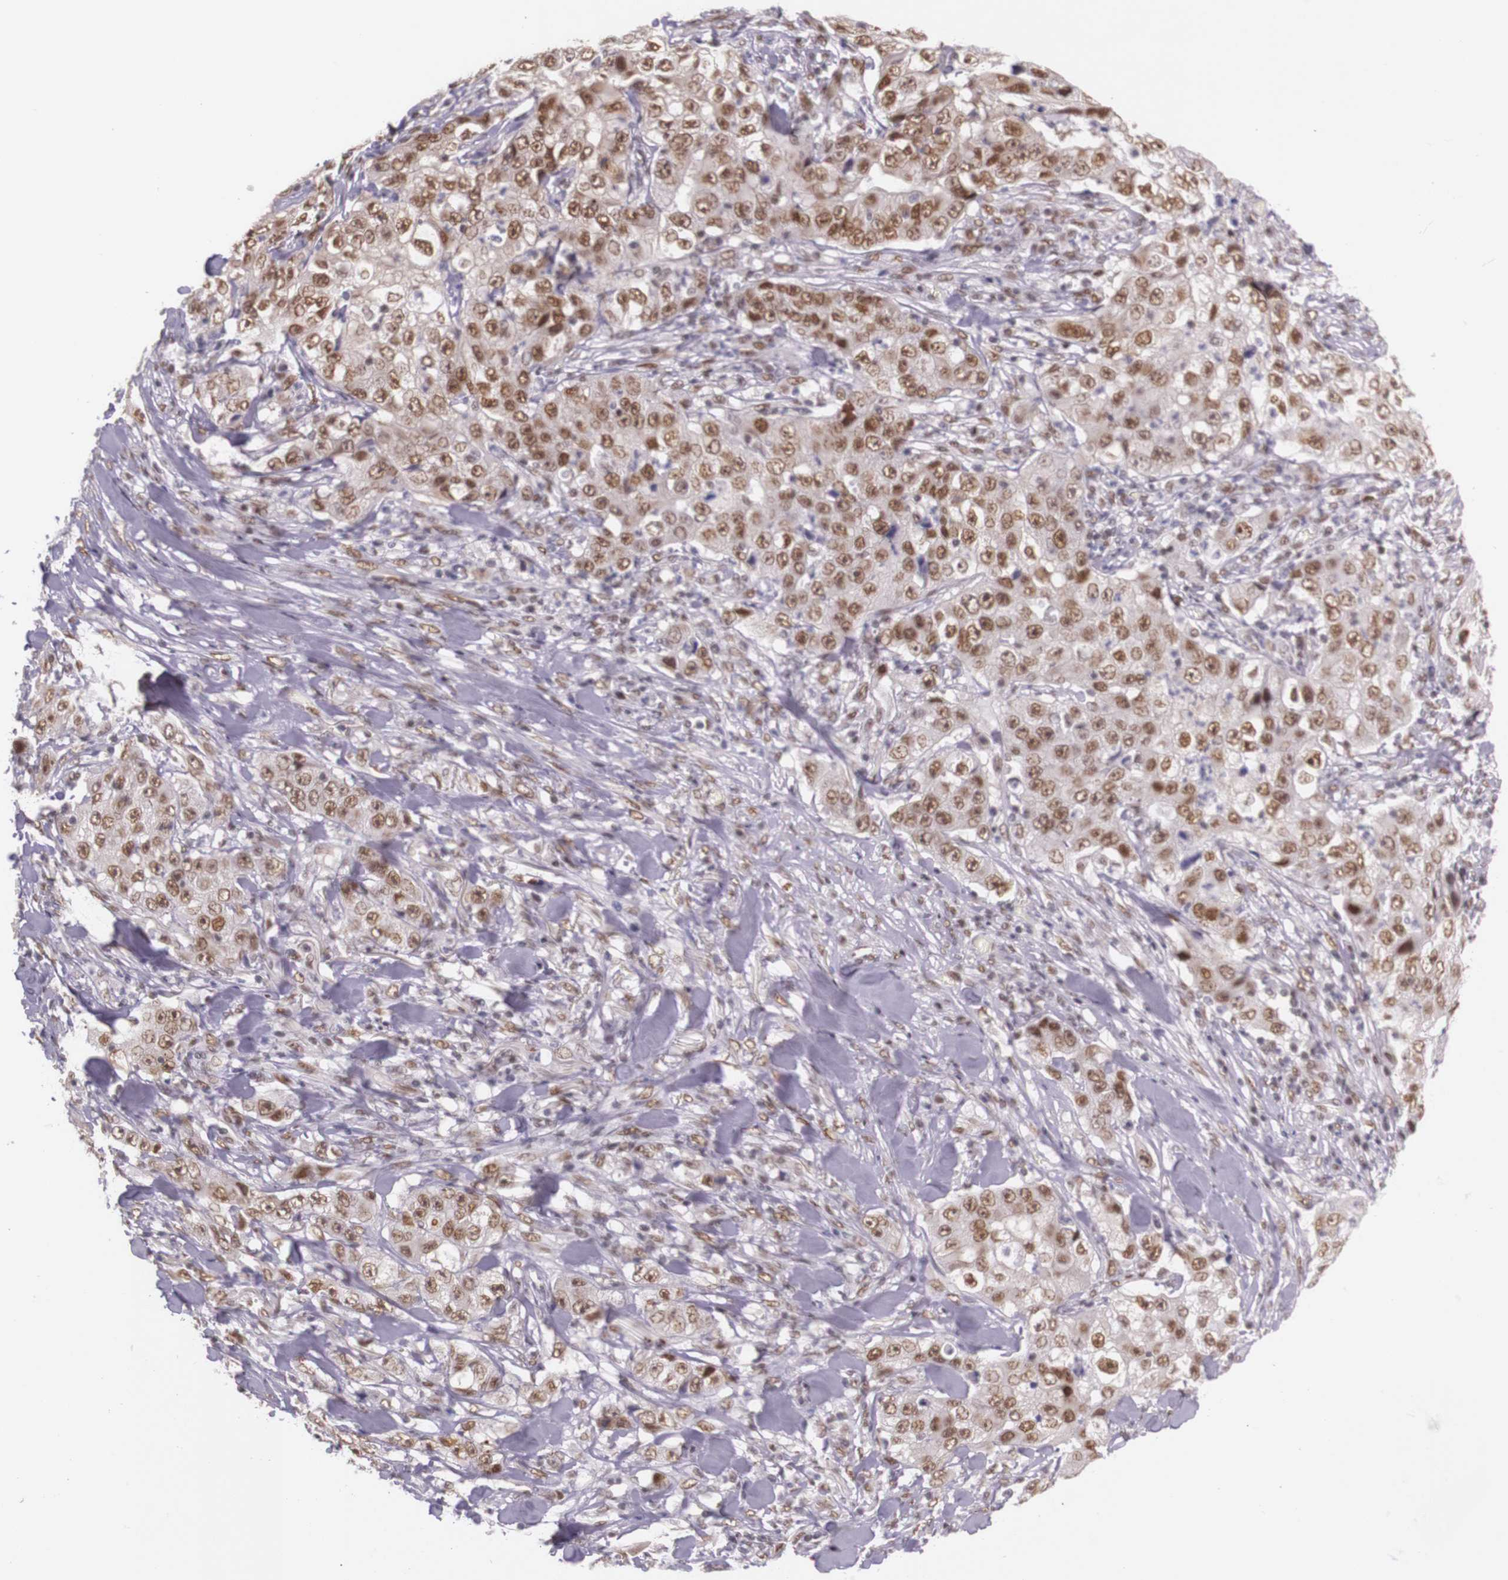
{"staining": {"intensity": "moderate", "quantity": ">75%", "location": "nuclear"}, "tissue": "lung cancer", "cell_type": "Tumor cells", "image_type": "cancer", "snomed": [{"axis": "morphology", "description": "Squamous cell carcinoma, NOS"}, {"axis": "topography", "description": "Lung"}], "caption": "There is medium levels of moderate nuclear positivity in tumor cells of lung cancer (squamous cell carcinoma), as demonstrated by immunohistochemical staining (brown color).", "gene": "WDR13", "patient": {"sex": "male", "age": 64}}